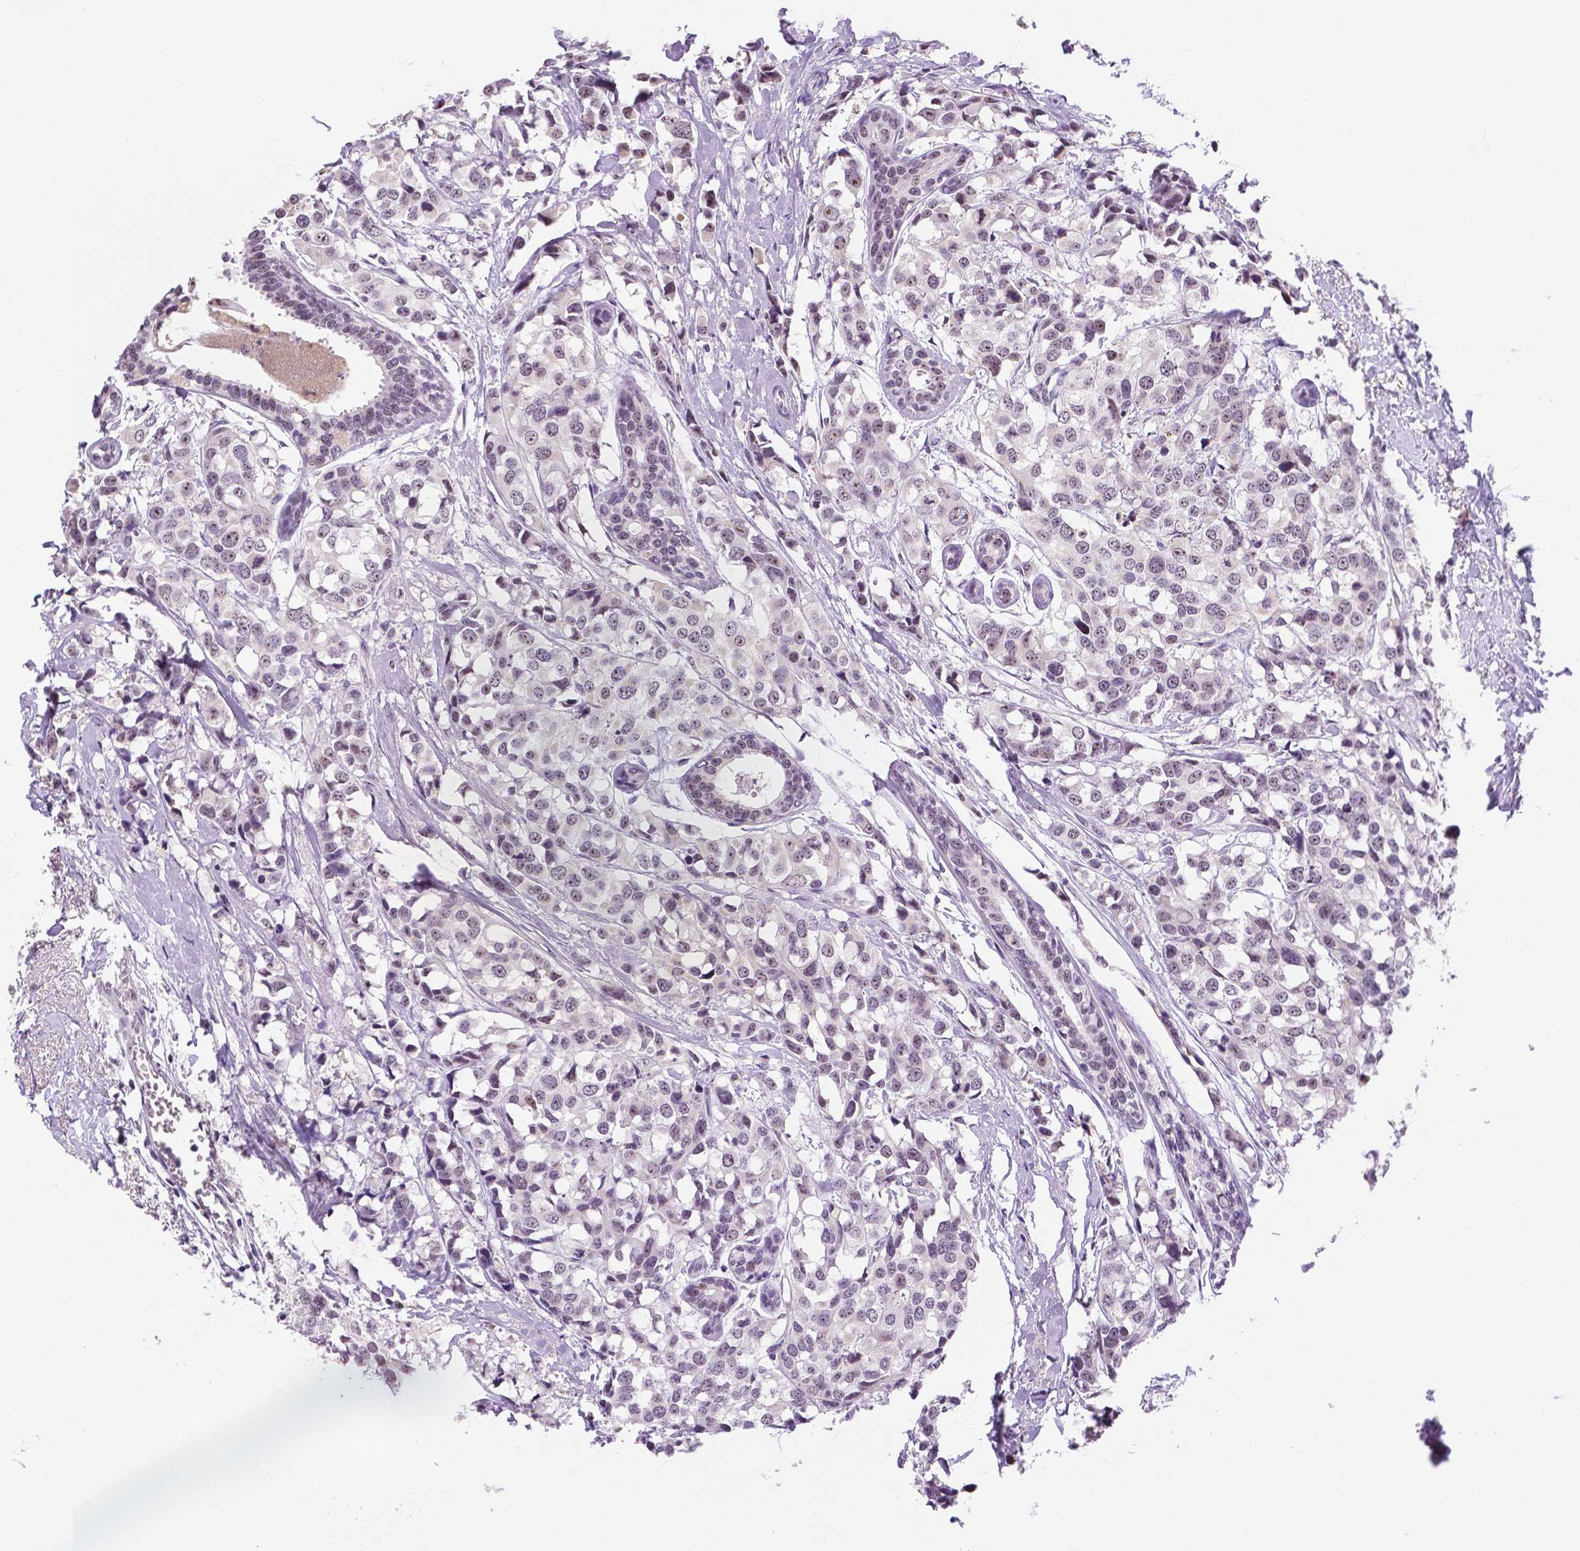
{"staining": {"intensity": "negative", "quantity": "none", "location": "none"}, "tissue": "breast cancer", "cell_type": "Tumor cells", "image_type": "cancer", "snomed": [{"axis": "morphology", "description": "Lobular carcinoma"}, {"axis": "topography", "description": "Breast"}], "caption": "An image of breast cancer stained for a protein exhibits no brown staining in tumor cells.", "gene": "NHP2", "patient": {"sex": "female", "age": 59}}